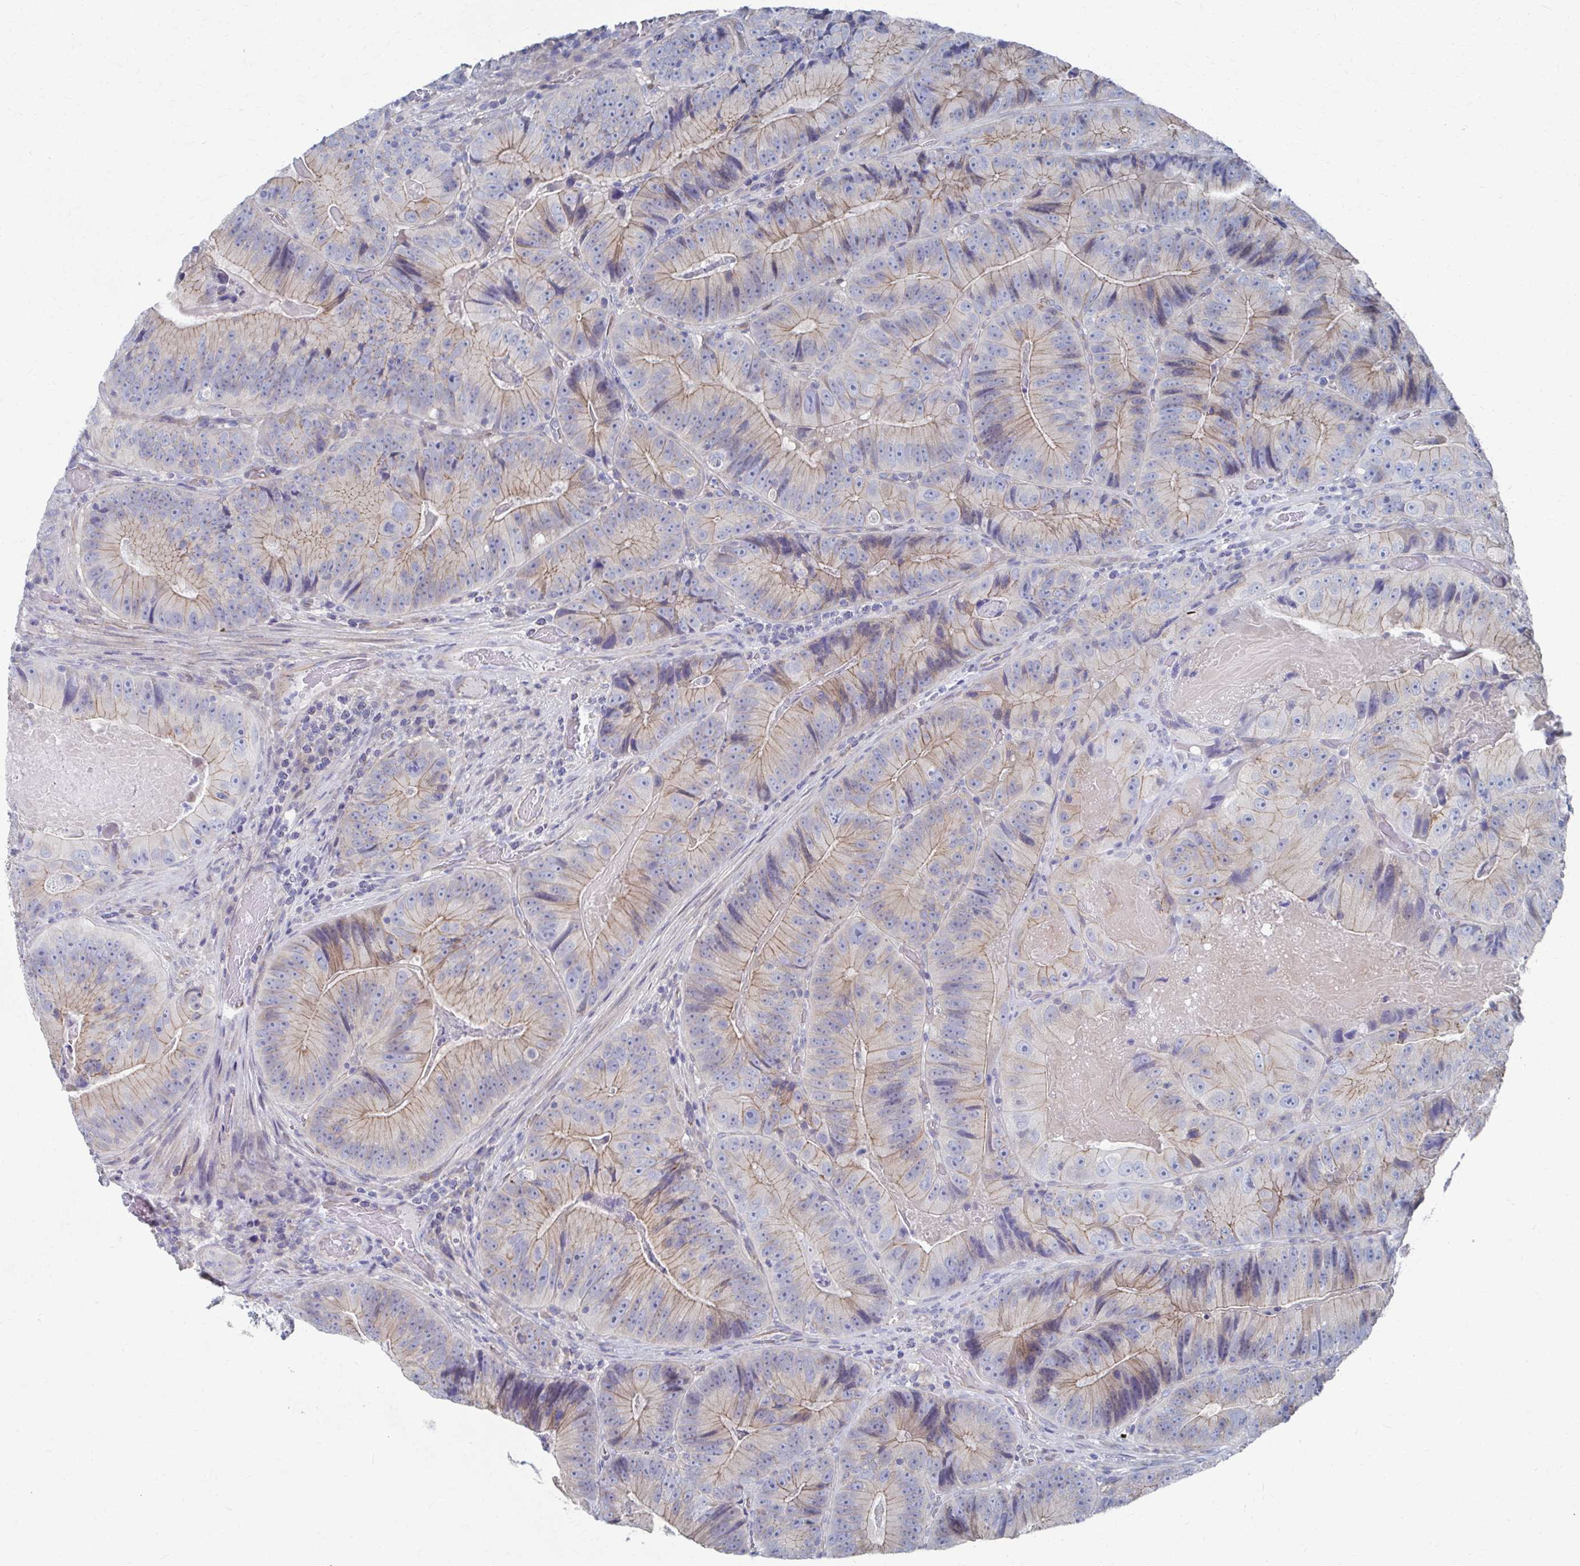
{"staining": {"intensity": "moderate", "quantity": "25%-75%", "location": "cytoplasmic/membranous"}, "tissue": "colorectal cancer", "cell_type": "Tumor cells", "image_type": "cancer", "snomed": [{"axis": "morphology", "description": "Adenocarcinoma, NOS"}, {"axis": "topography", "description": "Colon"}], "caption": "This histopathology image demonstrates colorectal cancer (adenocarcinoma) stained with immunohistochemistry to label a protein in brown. The cytoplasmic/membranous of tumor cells show moderate positivity for the protein. Nuclei are counter-stained blue.", "gene": "PLEKHG7", "patient": {"sex": "female", "age": 86}}